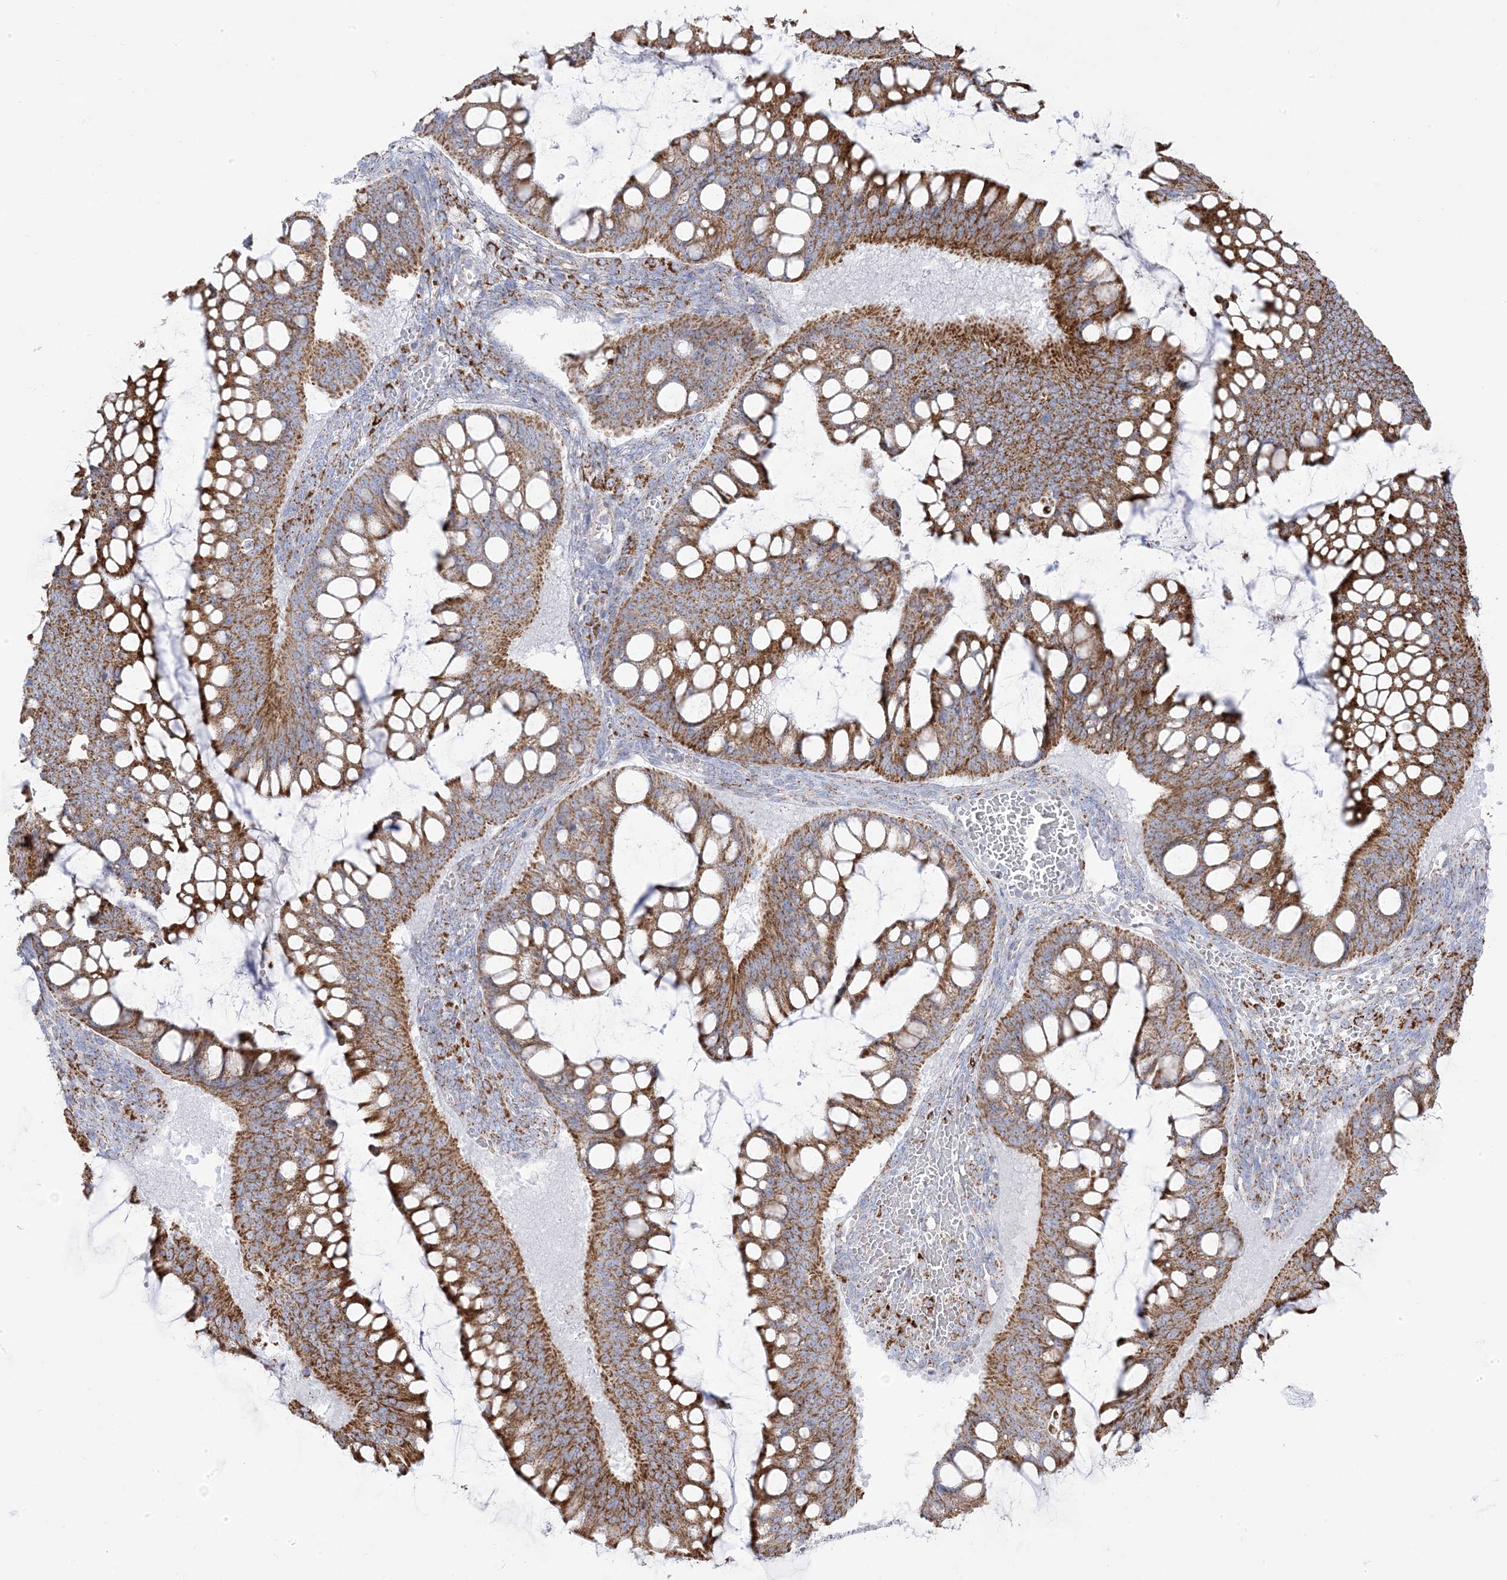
{"staining": {"intensity": "moderate", "quantity": ">75%", "location": "cytoplasmic/membranous"}, "tissue": "ovarian cancer", "cell_type": "Tumor cells", "image_type": "cancer", "snomed": [{"axis": "morphology", "description": "Cystadenocarcinoma, mucinous, NOS"}, {"axis": "topography", "description": "Ovary"}], "caption": "Mucinous cystadenocarcinoma (ovarian) stained with DAB IHC reveals medium levels of moderate cytoplasmic/membranous expression in about >75% of tumor cells. Using DAB (3,3'-diaminobenzidine) (brown) and hematoxylin (blue) stains, captured at high magnification using brightfield microscopy.", "gene": "PCCB", "patient": {"sex": "female", "age": 73}}